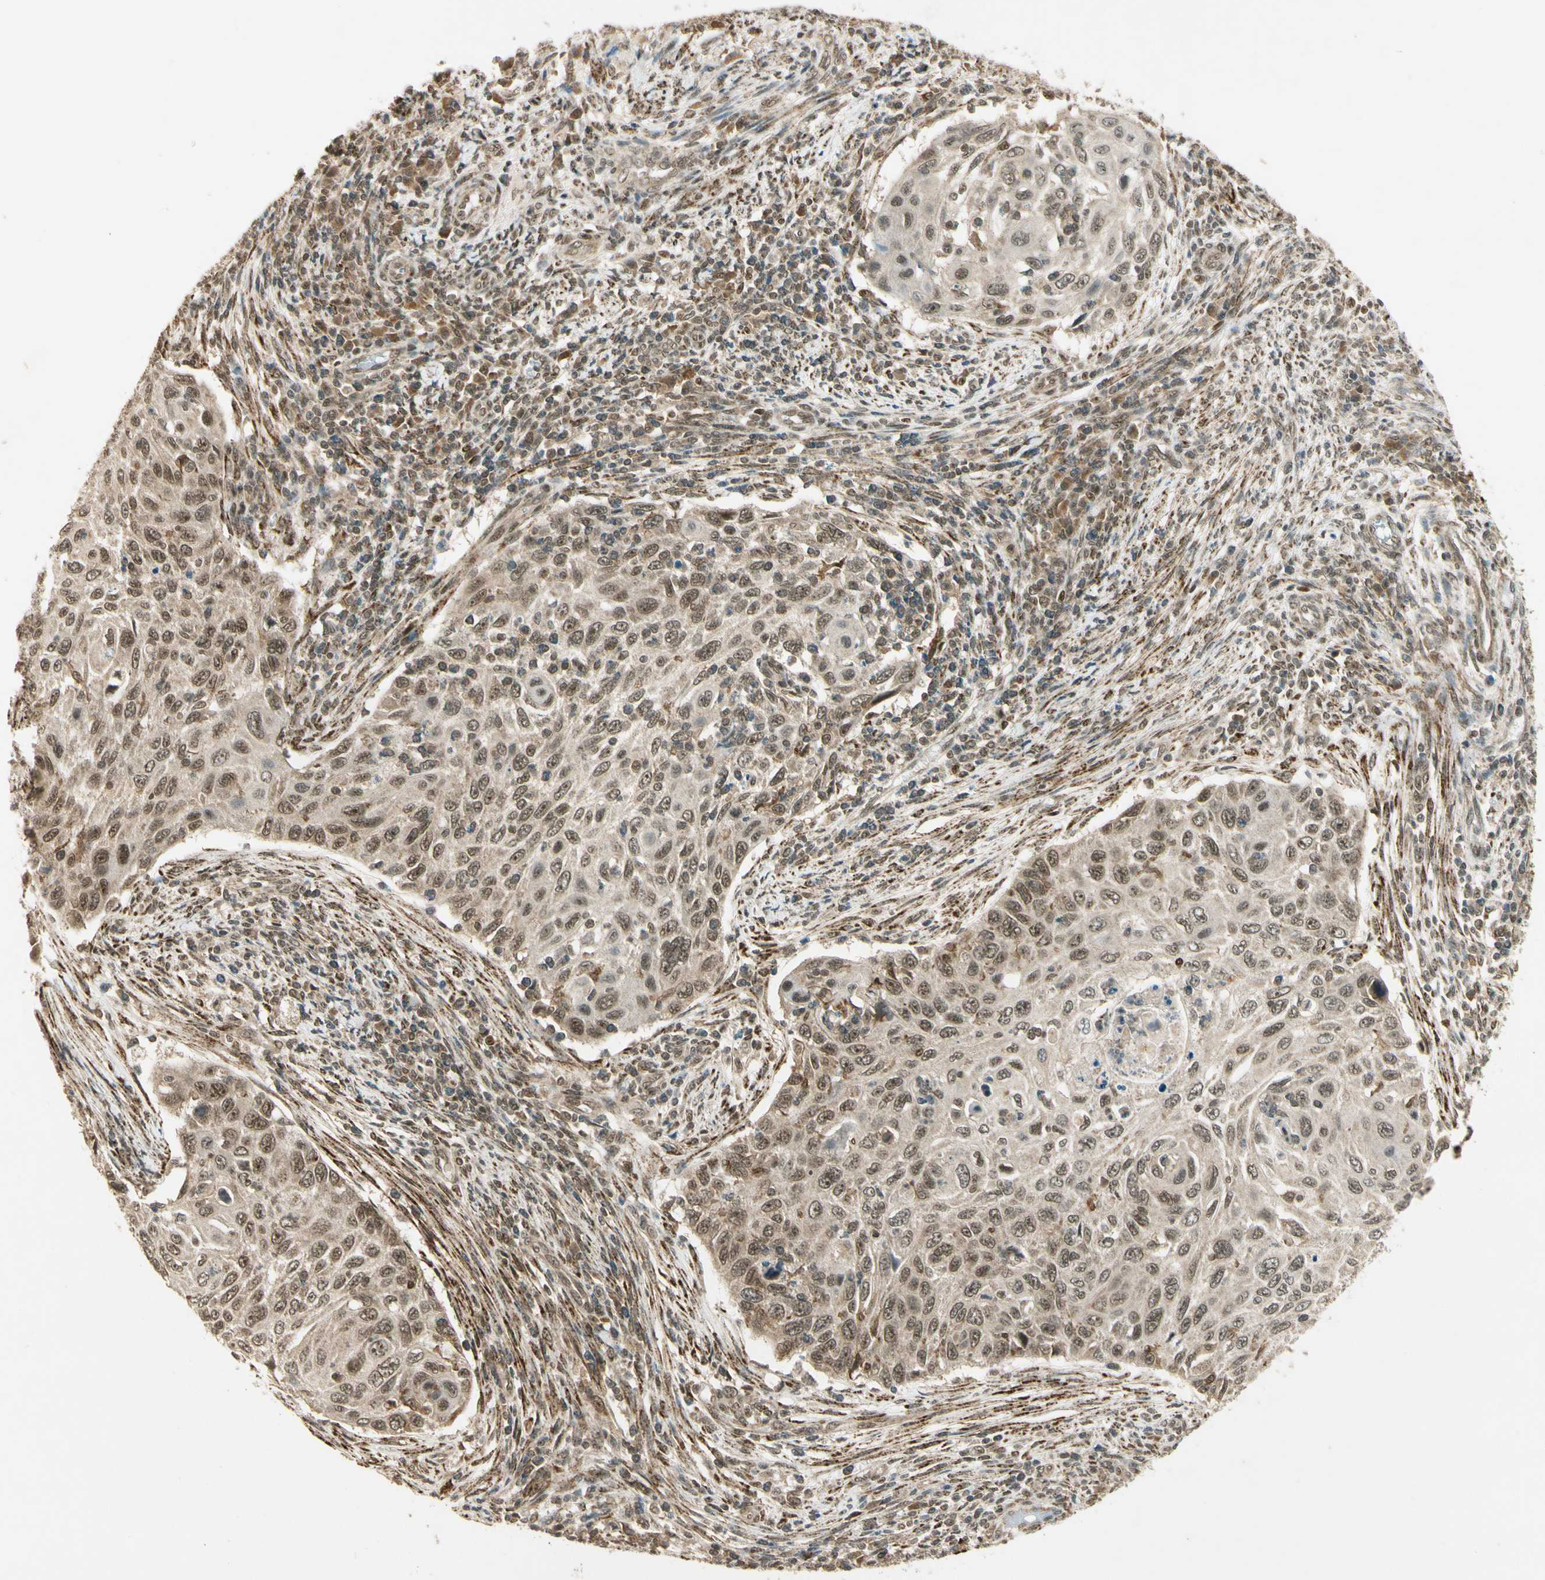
{"staining": {"intensity": "moderate", "quantity": ">75%", "location": "cytoplasmic/membranous,nuclear"}, "tissue": "cervical cancer", "cell_type": "Tumor cells", "image_type": "cancer", "snomed": [{"axis": "morphology", "description": "Squamous cell carcinoma, NOS"}, {"axis": "topography", "description": "Cervix"}], "caption": "Moderate cytoplasmic/membranous and nuclear expression for a protein is appreciated in approximately >75% of tumor cells of cervical cancer using immunohistochemistry.", "gene": "ZNF135", "patient": {"sex": "female", "age": 70}}